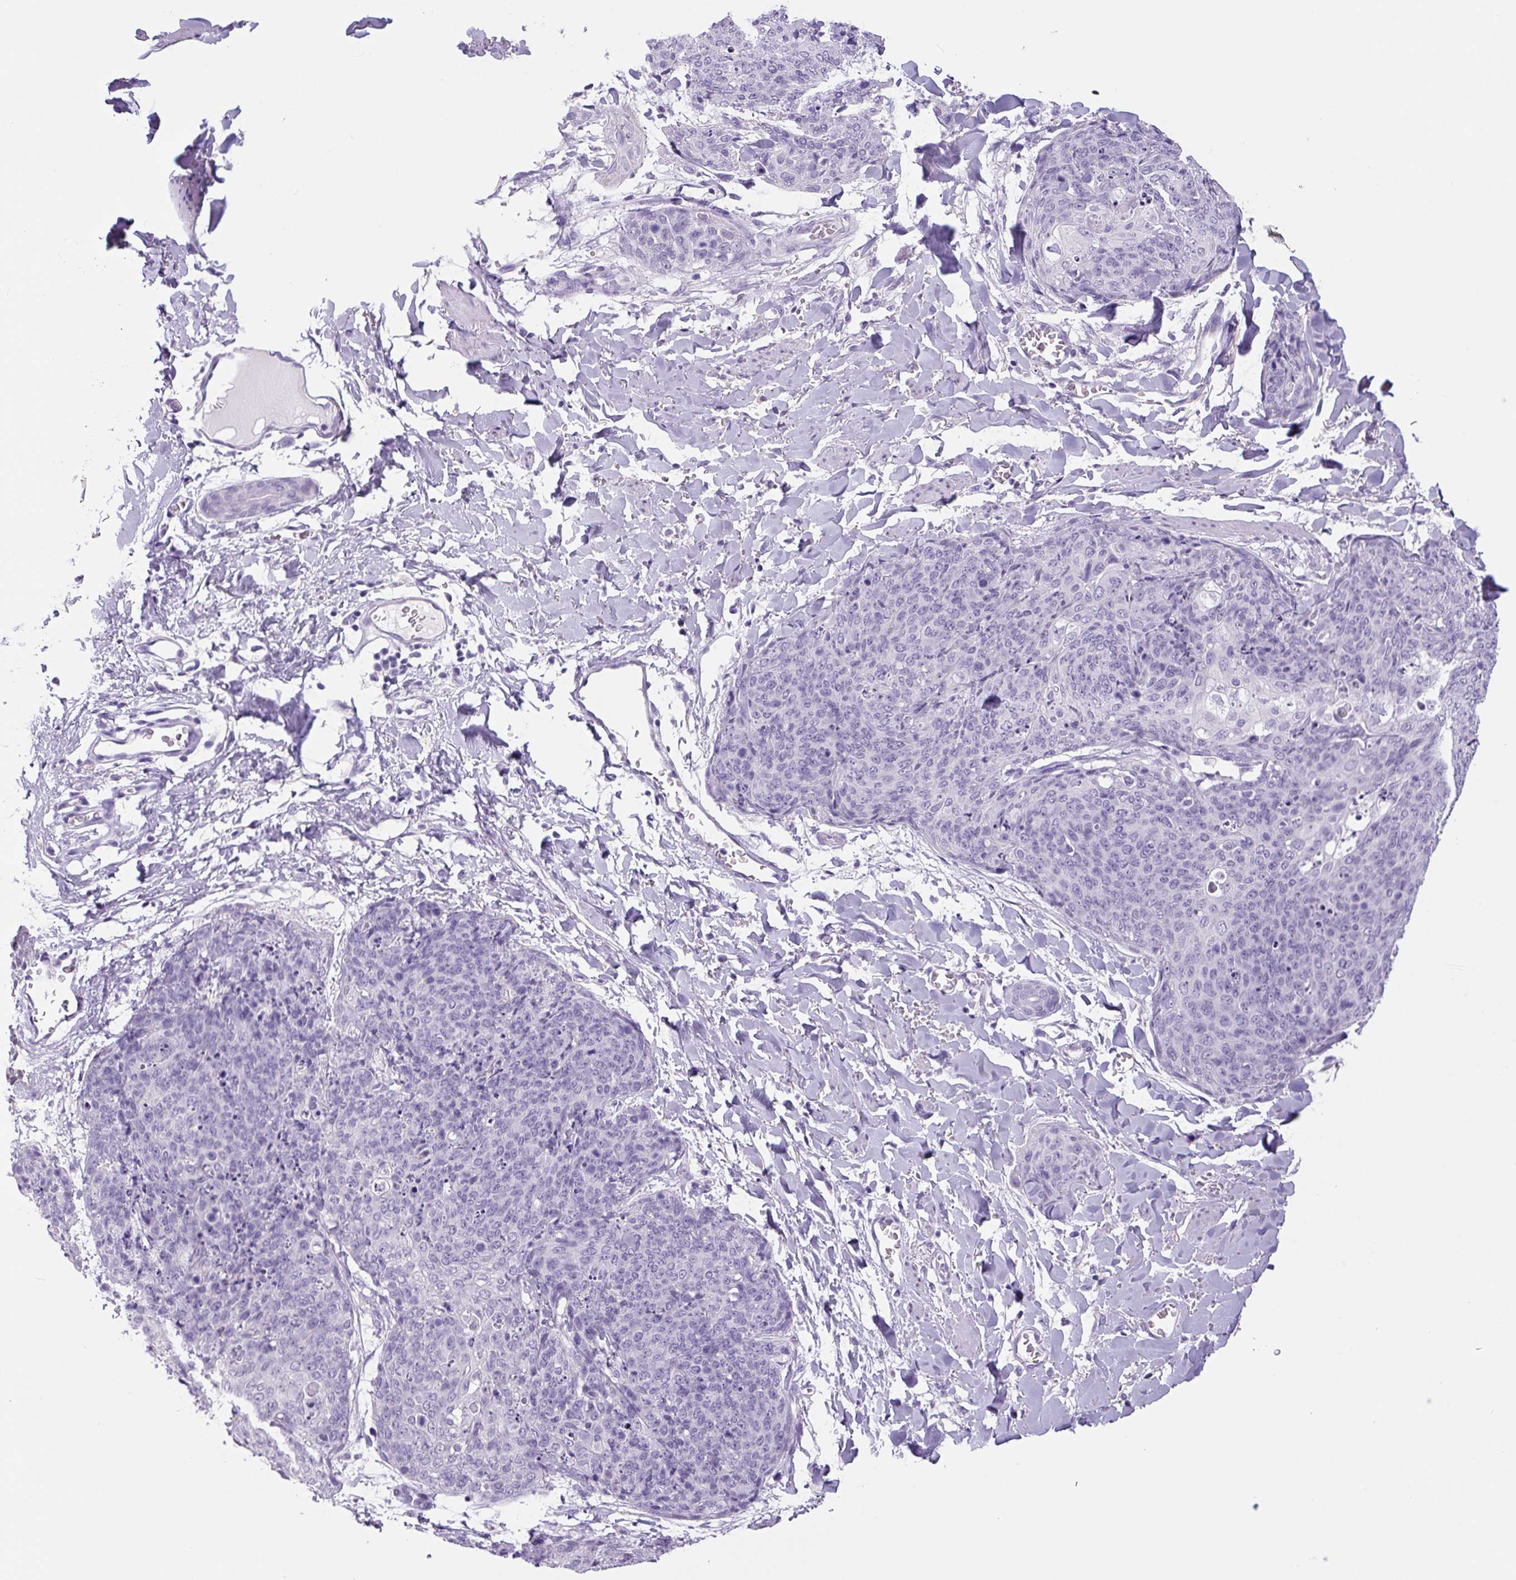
{"staining": {"intensity": "negative", "quantity": "none", "location": "none"}, "tissue": "skin cancer", "cell_type": "Tumor cells", "image_type": "cancer", "snomed": [{"axis": "morphology", "description": "Squamous cell carcinoma, NOS"}, {"axis": "topography", "description": "Skin"}, {"axis": "topography", "description": "Vulva"}], "caption": "This is a photomicrograph of immunohistochemistry (IHC) staining of skin squamous cell carcinoma, which shows no staining in tumor cells. (DAB IHC, high magnification).", "gene": "CHGA", "patient": {"sex": "female", "age": 85}}